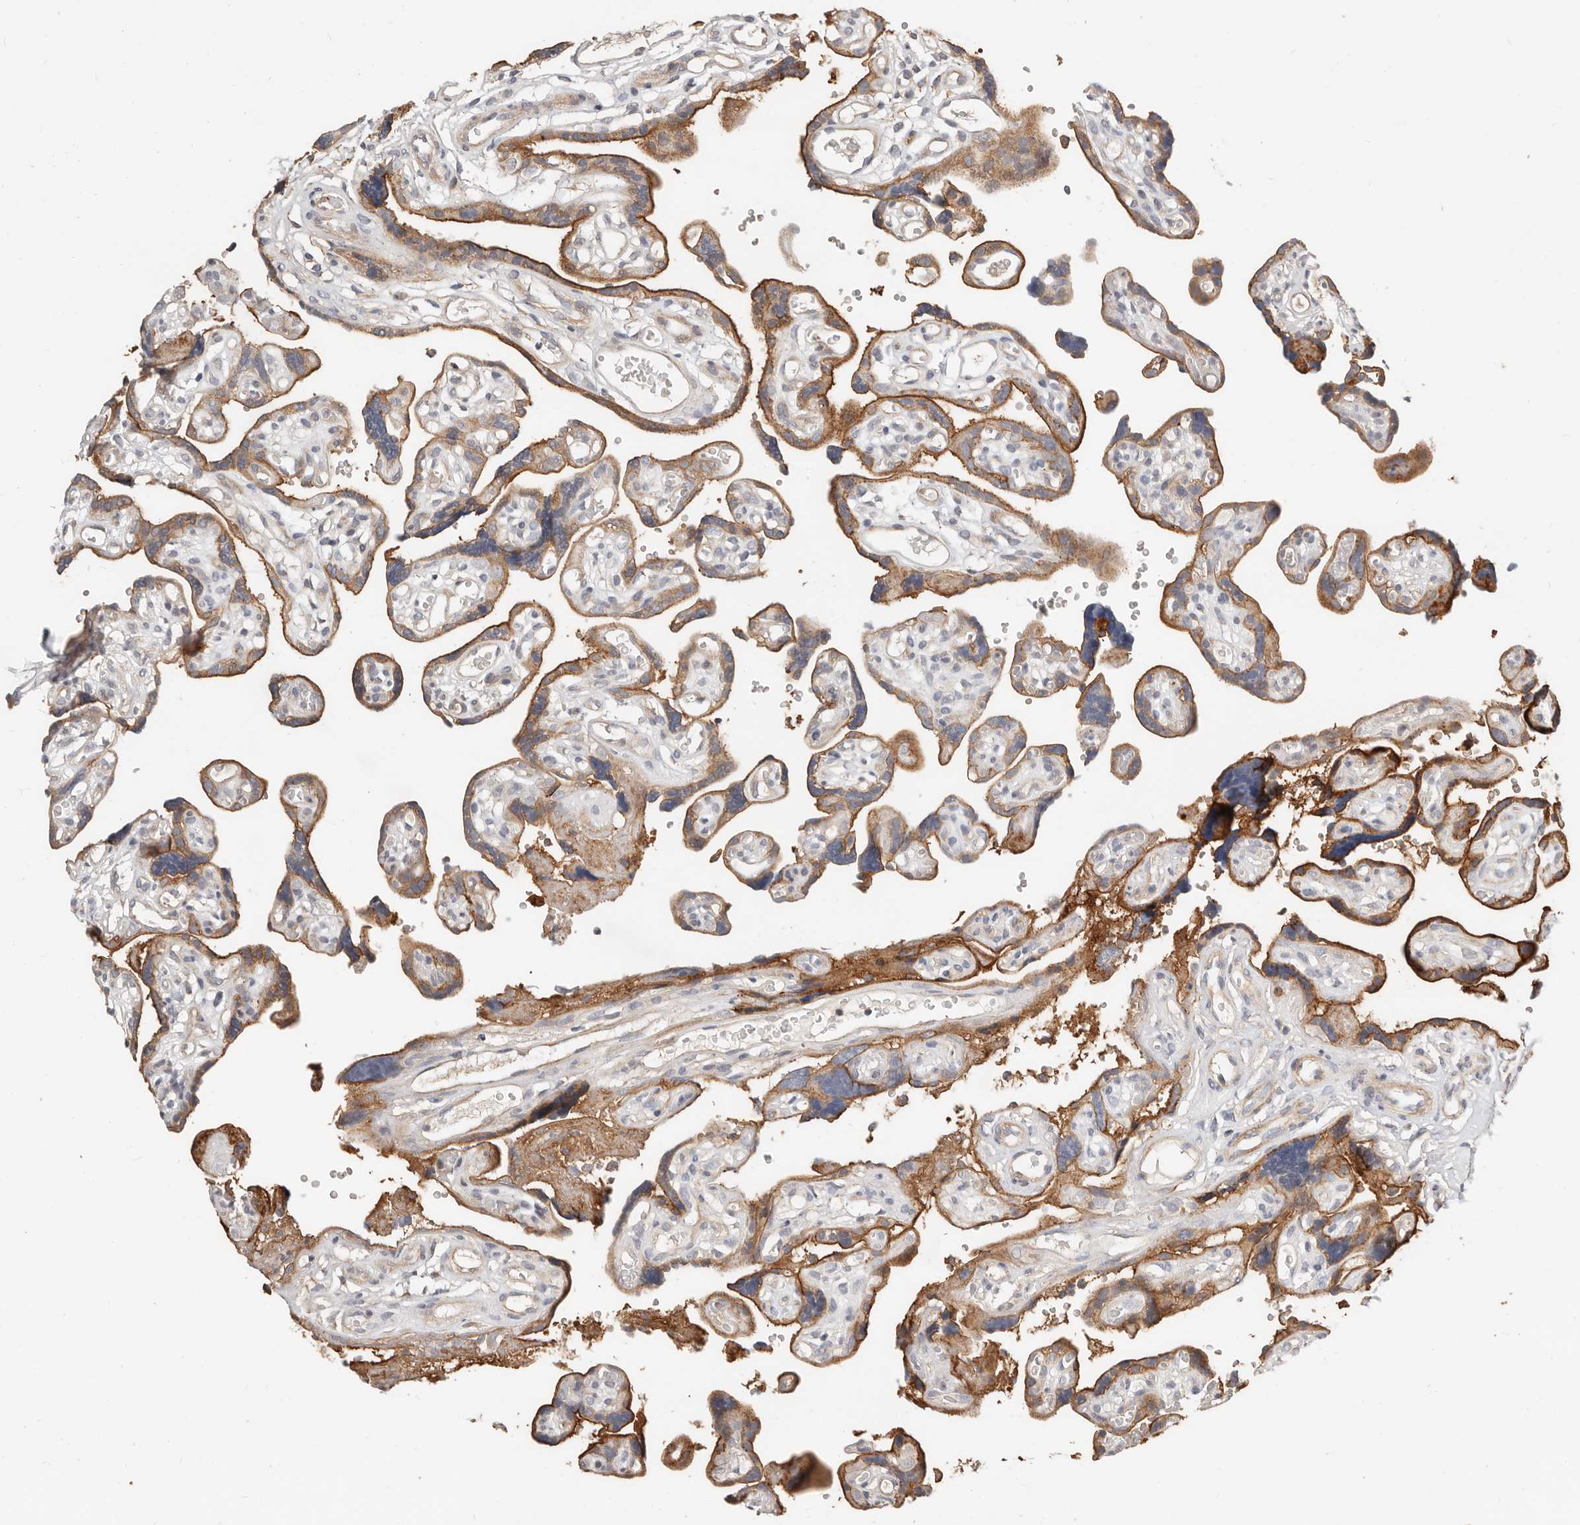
{"staining": {"intensity": "moderate", "quantity": "25%-75%", "location": "cytoplasmic/membranous"}, "tissue": "placenta", "cell_type": "Decidual cells", "image_type": "normal", "snomed": [{"axis": "morphology", "description": "Normal tissue, NOS"}, {"axis": "topography", "description": "Placenta"}], "caption": "Decidual cells demonstrate medium levels of moderate cytoplasmic/membranous staining in about 25%-75% of cells in unremarkable human placenta. The staining was performed using DAB (3,3'-diaminobenzidine), with brown indicating positive protein expression. Nuclei are stained blue with hematoxylin.", "gene": "ZRANB1", "patient": {"sex": "female", "age": 30}}